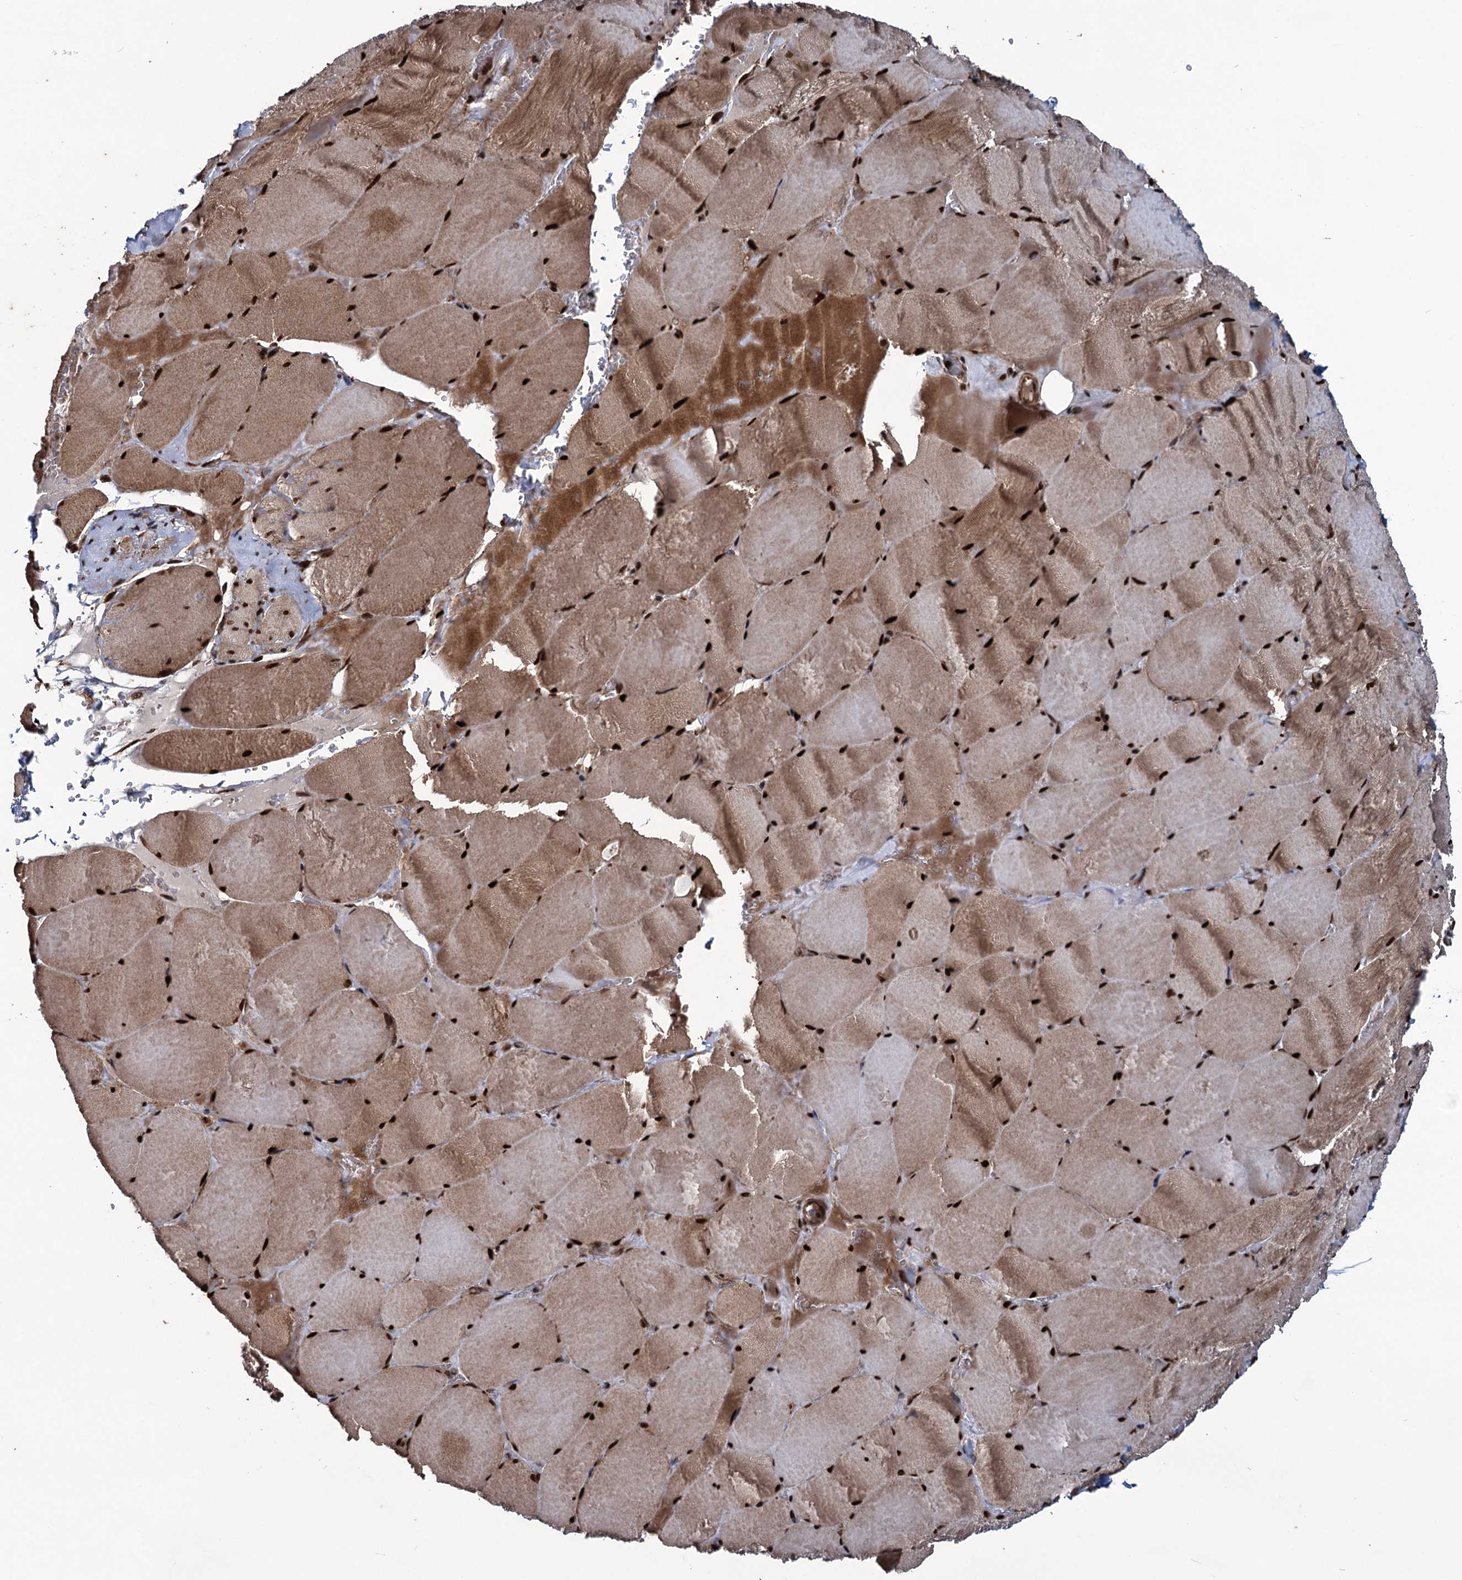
{"staining": {"intensity": "strong", "quantity": ">75%", "location": "cytoplasmic/membranous,nuclear"}, "tissue": "skeletal muscle", "cell_type": "Myocytes", "image_type": "normal", "snomed": [{"axis": "morphology", "description": "Normal tissue, NOS"}, {"axis": "topography", "description": "Skeletal muscle"}, {"axis": "topography", "description": "Head-Neck"}], "caption": "High-magnification brightfield microscopy of benign skeletal muscle stained with DAB (3,3'-diaminobenzidine) (brown) and counterstained with hematoxylin (blue). myocytes exhibit strong cytoplasmic/membranous,nuclear expression is present in approximately>75% of cells.", "gene": "EYA4", "patient": {"sex": "male", "age": 66}}